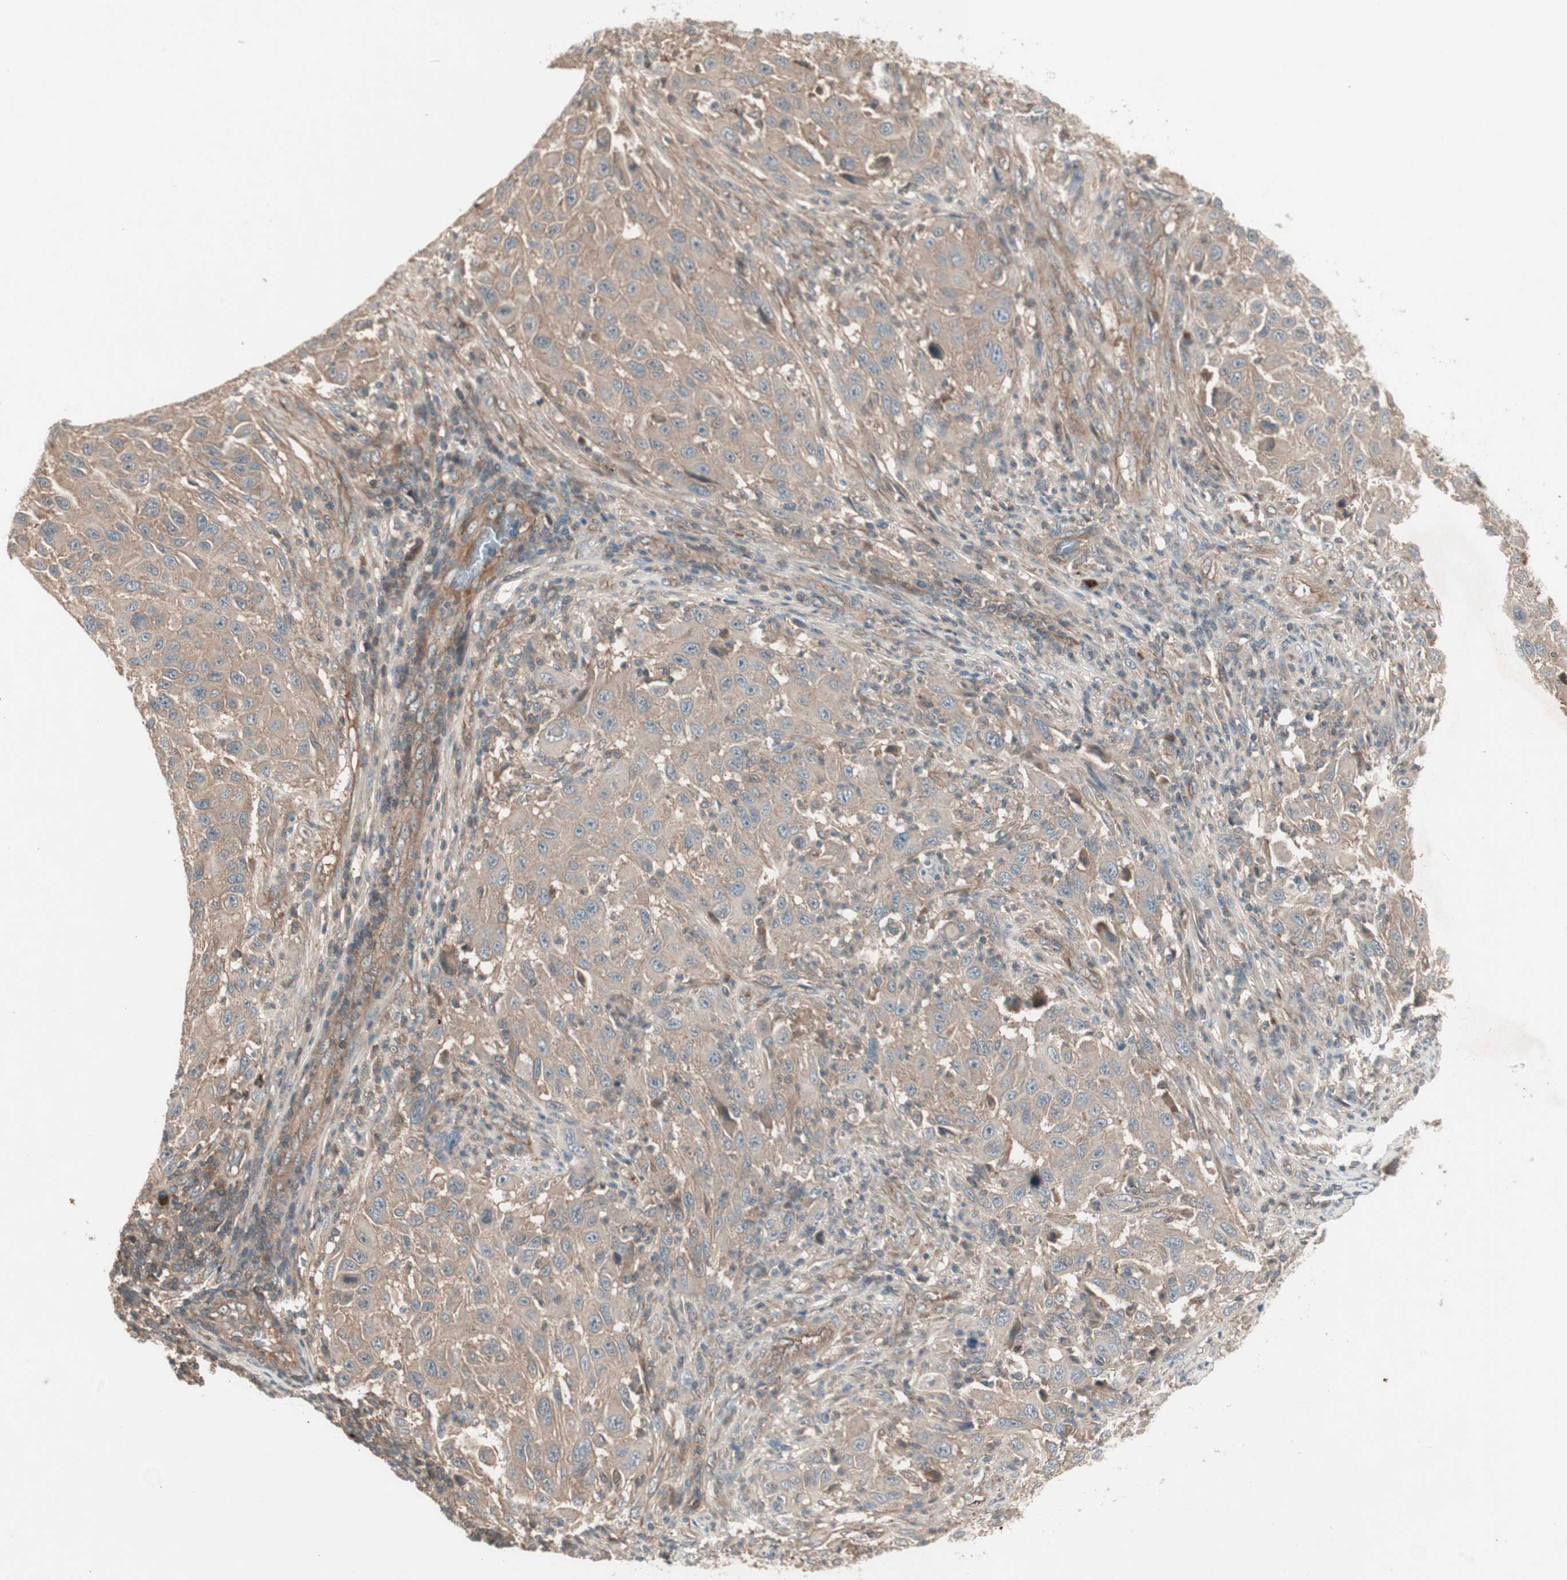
{"staining": {"intensity": "moderate", "quantity": ">75%", "location": "cytoplasmic/membranous"}, "tissue": "melanoma", "cell_type": "Tumor cells", "image_type": "cancer", "snomed": [{"axis": "morphology", "description": "Malignant melanoma, Metastatic site"}, {"axis": "topography", "description": "Lymph node"}], "caption": "About >75% of tumor cells in human malignant melanoma (metastatic site) exhibit moderate cytoplasmic/membranous protein expression as visualized by brown immunohistochemical staining.", "gene": "TFPI", "patient": {"sex": "male", "age": 61}}